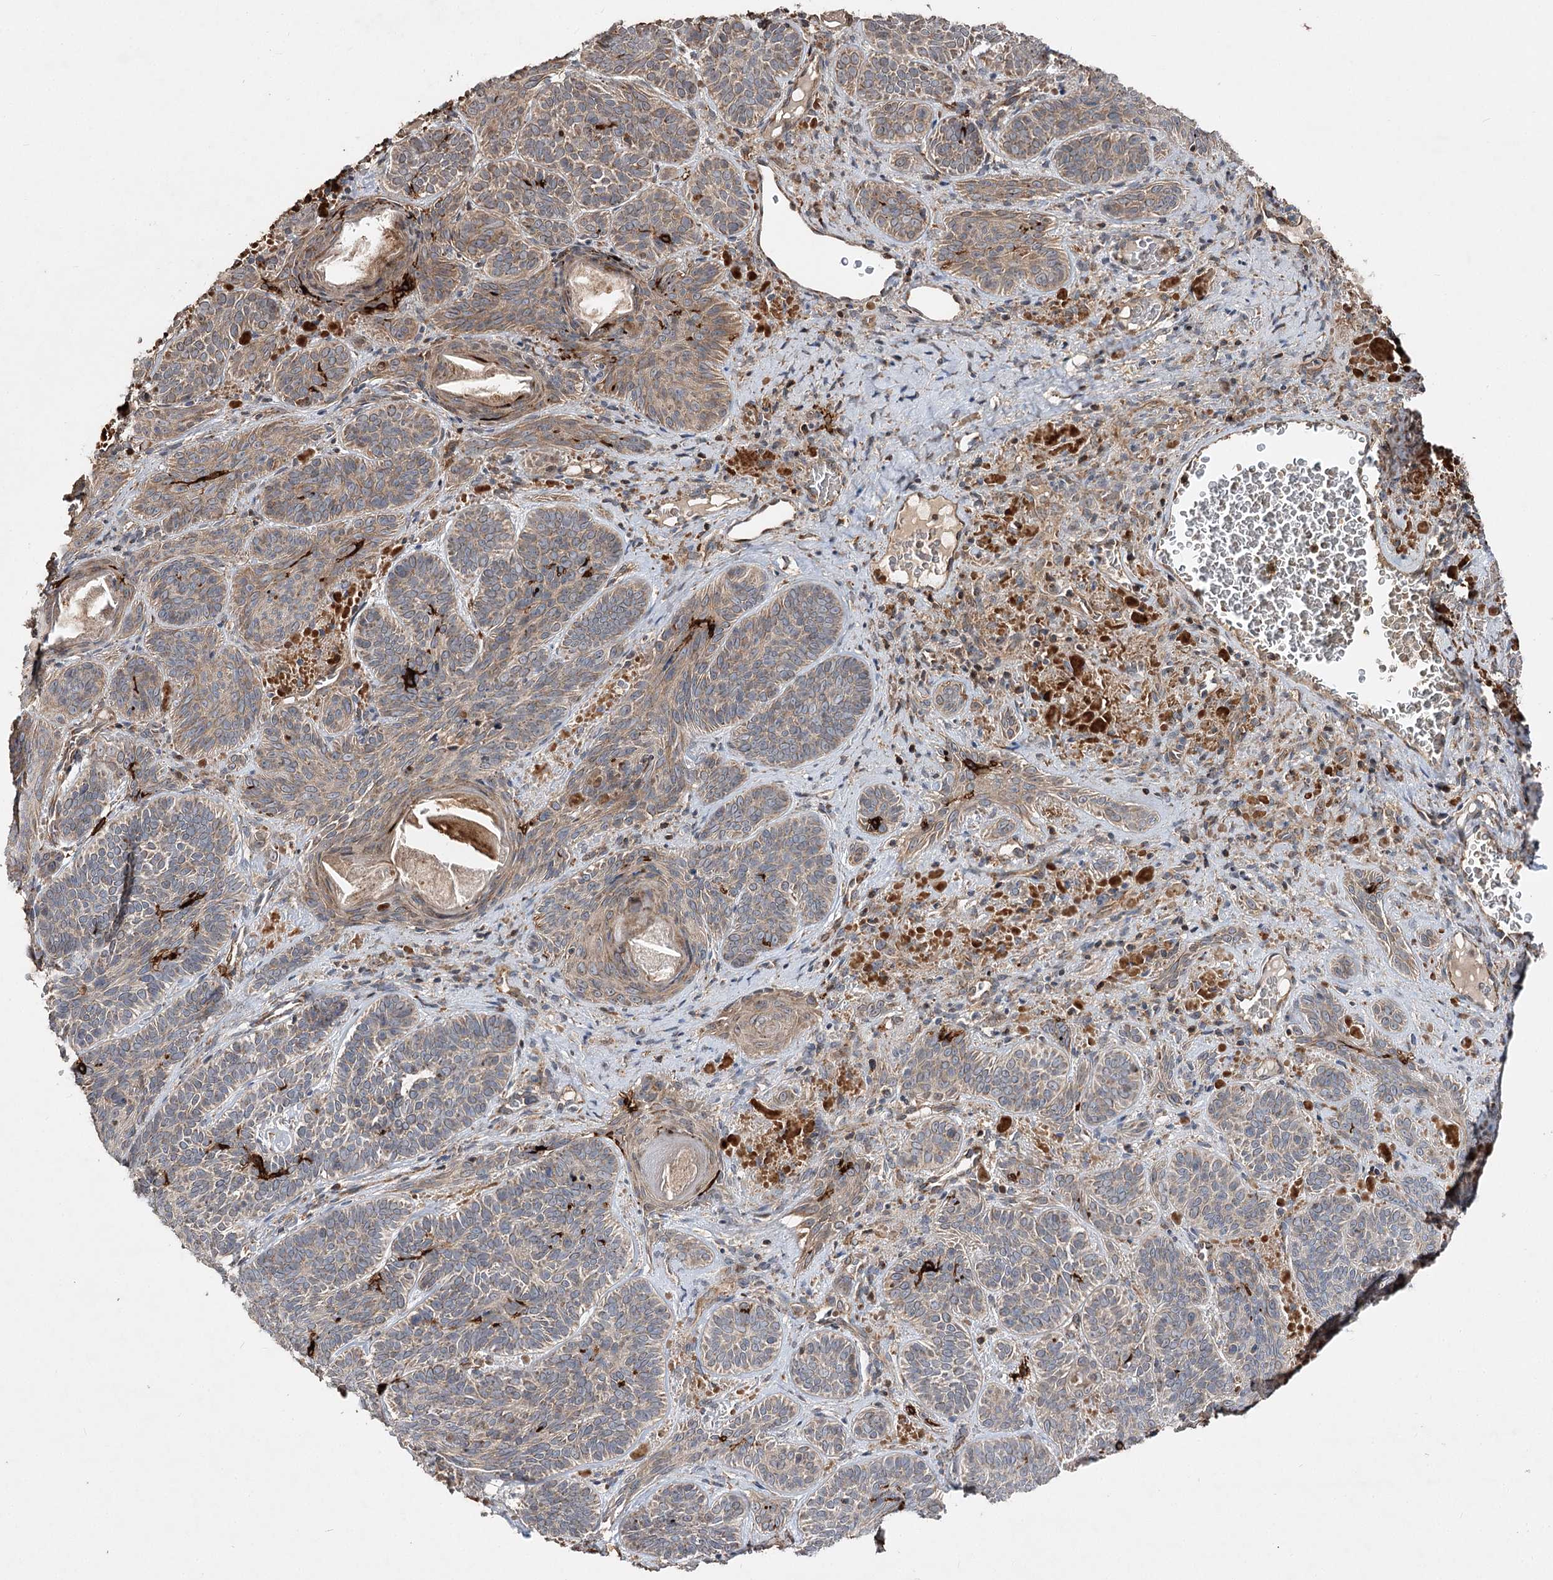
{"staining": {"intensity": "weak", "quantity": ">75%", "location": "cytoplasmic/membranous"}, "tissue": "skin cancer", "cell_type": "Tumor cells", "image_type": "cancer", "snomed": [{"axis": "morphology", "description": "Basal cell carcinoma"}, {"axis": "topography", "description": "Skin"}], "caption": "Skin cancer was stained to show a protein in brown. There is low levels of weak cytoplasmic/membranous positivity in about >75% of tumor cells.", "gene": "MINDY3", "patient": {"sex": "male", "age": 85}}